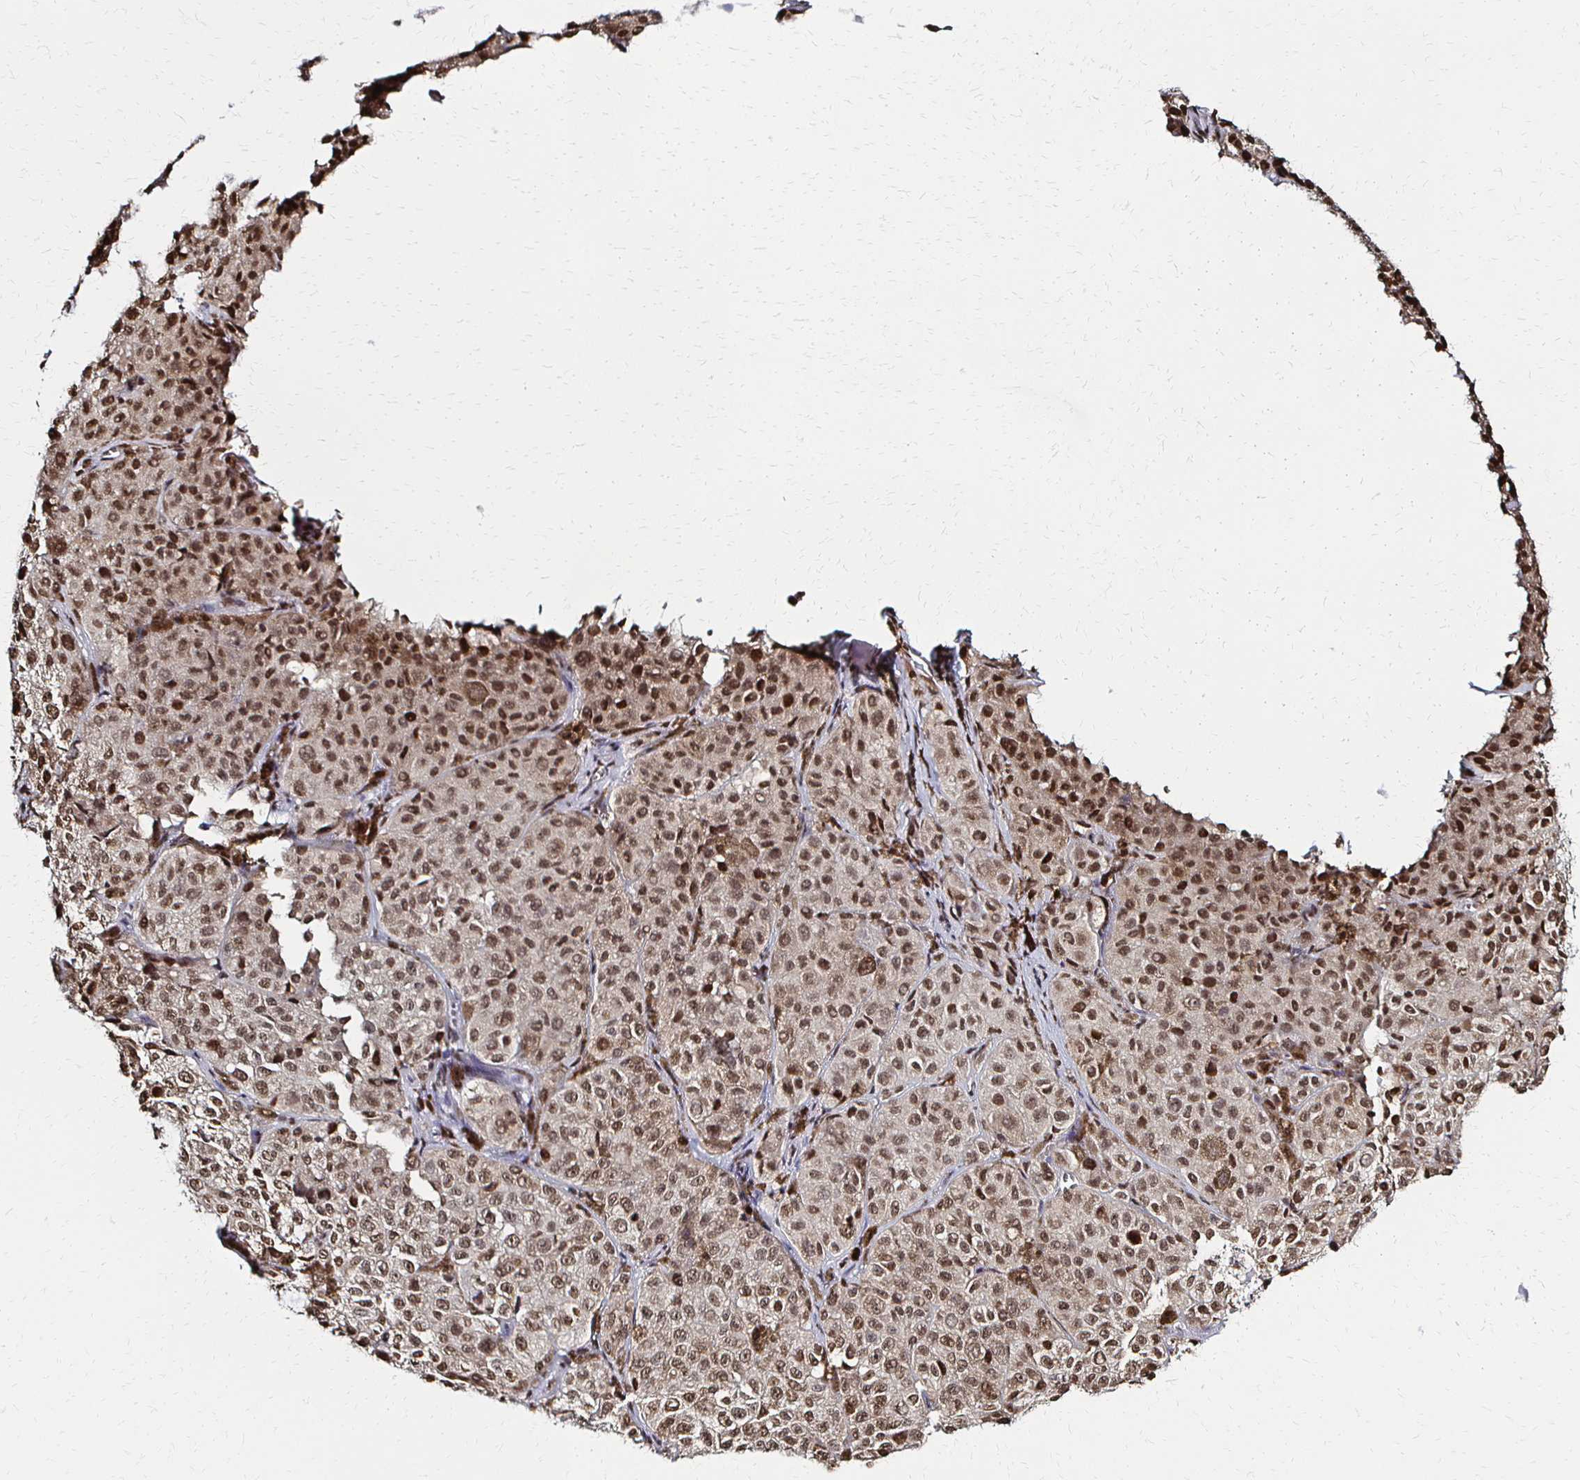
{"staining": {"intensity": "moderate", "quantity": ">75%", "location": "nuclear"}, "tissue": "melanoma", "cell_type": "Tumor cells", "image_type": "cancer", "snomed": [{"axis": "morphology", "description": "Malignant melanoma, NOS"}, {"axis": "topography", "description": "Skin"}], "caption": "Melanoma stained for a protein (brown) shows moderate nuclear positive positivity in about >75% of tumor cells.", "gene": "HOXA9", "patient": {"sex": "male", "age": 61}}